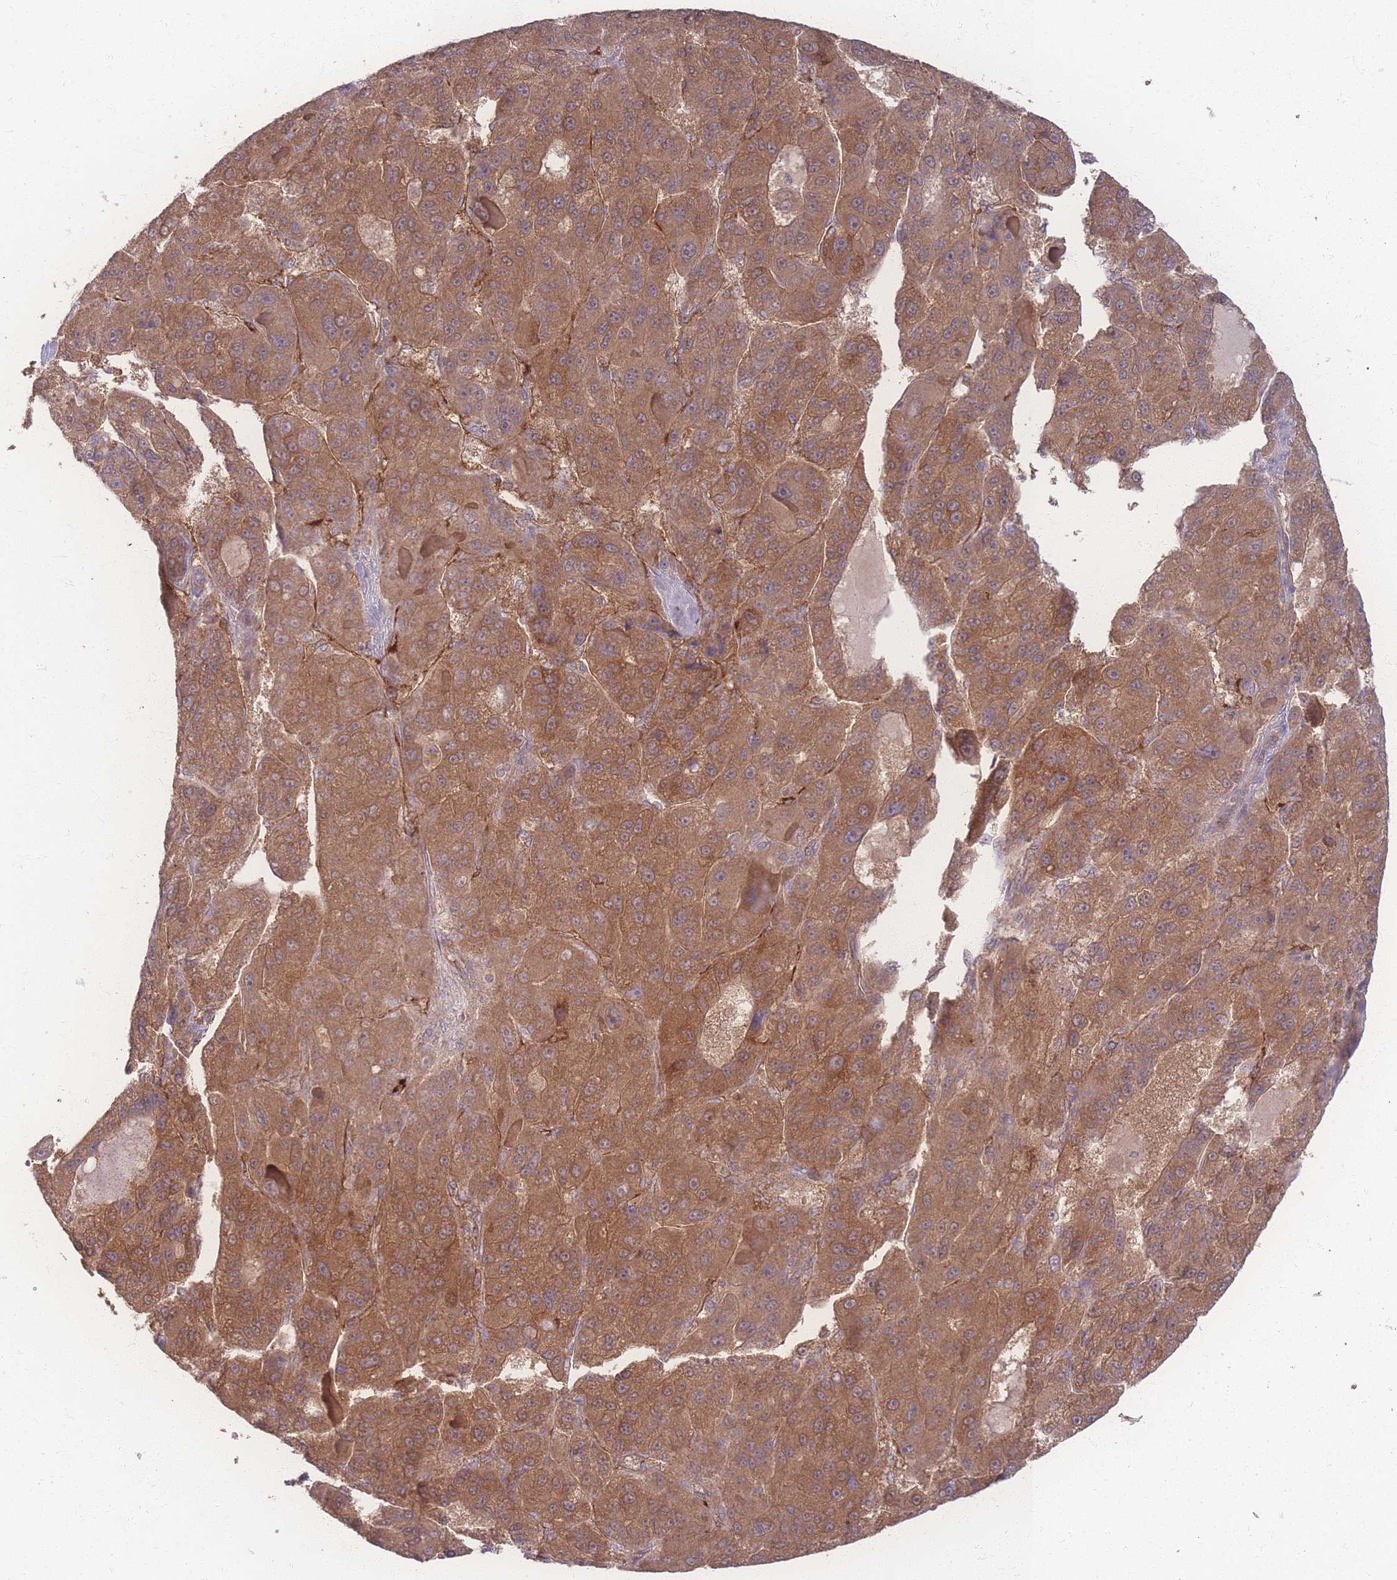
{"staining": {"intensity": "moderate", "quantity": ">75%", "location": "cytoplasmic/membranous"}, "tissue": "liver cancer", "cell_type": "Tumor cells", "image_type": "cancer", "snomed": [{"axis": "morphology", "description": "Carcinoma, Hepatocellular, NOS"}, {"axis": "topography", "description": "Liver"}], "caption": "Immunohistochemistry of human liver hepatocellular carcinoma displays medium levels of moderate cytoplasmic/membranous expression in about >75% of tumor cells. The staining is performed using DAB brown chromogen to label protein expression. The nuclei are counter-stained blue using hematoxylin.", "gene": "INSR", "patient": {"sex": "male", "age": 76}}